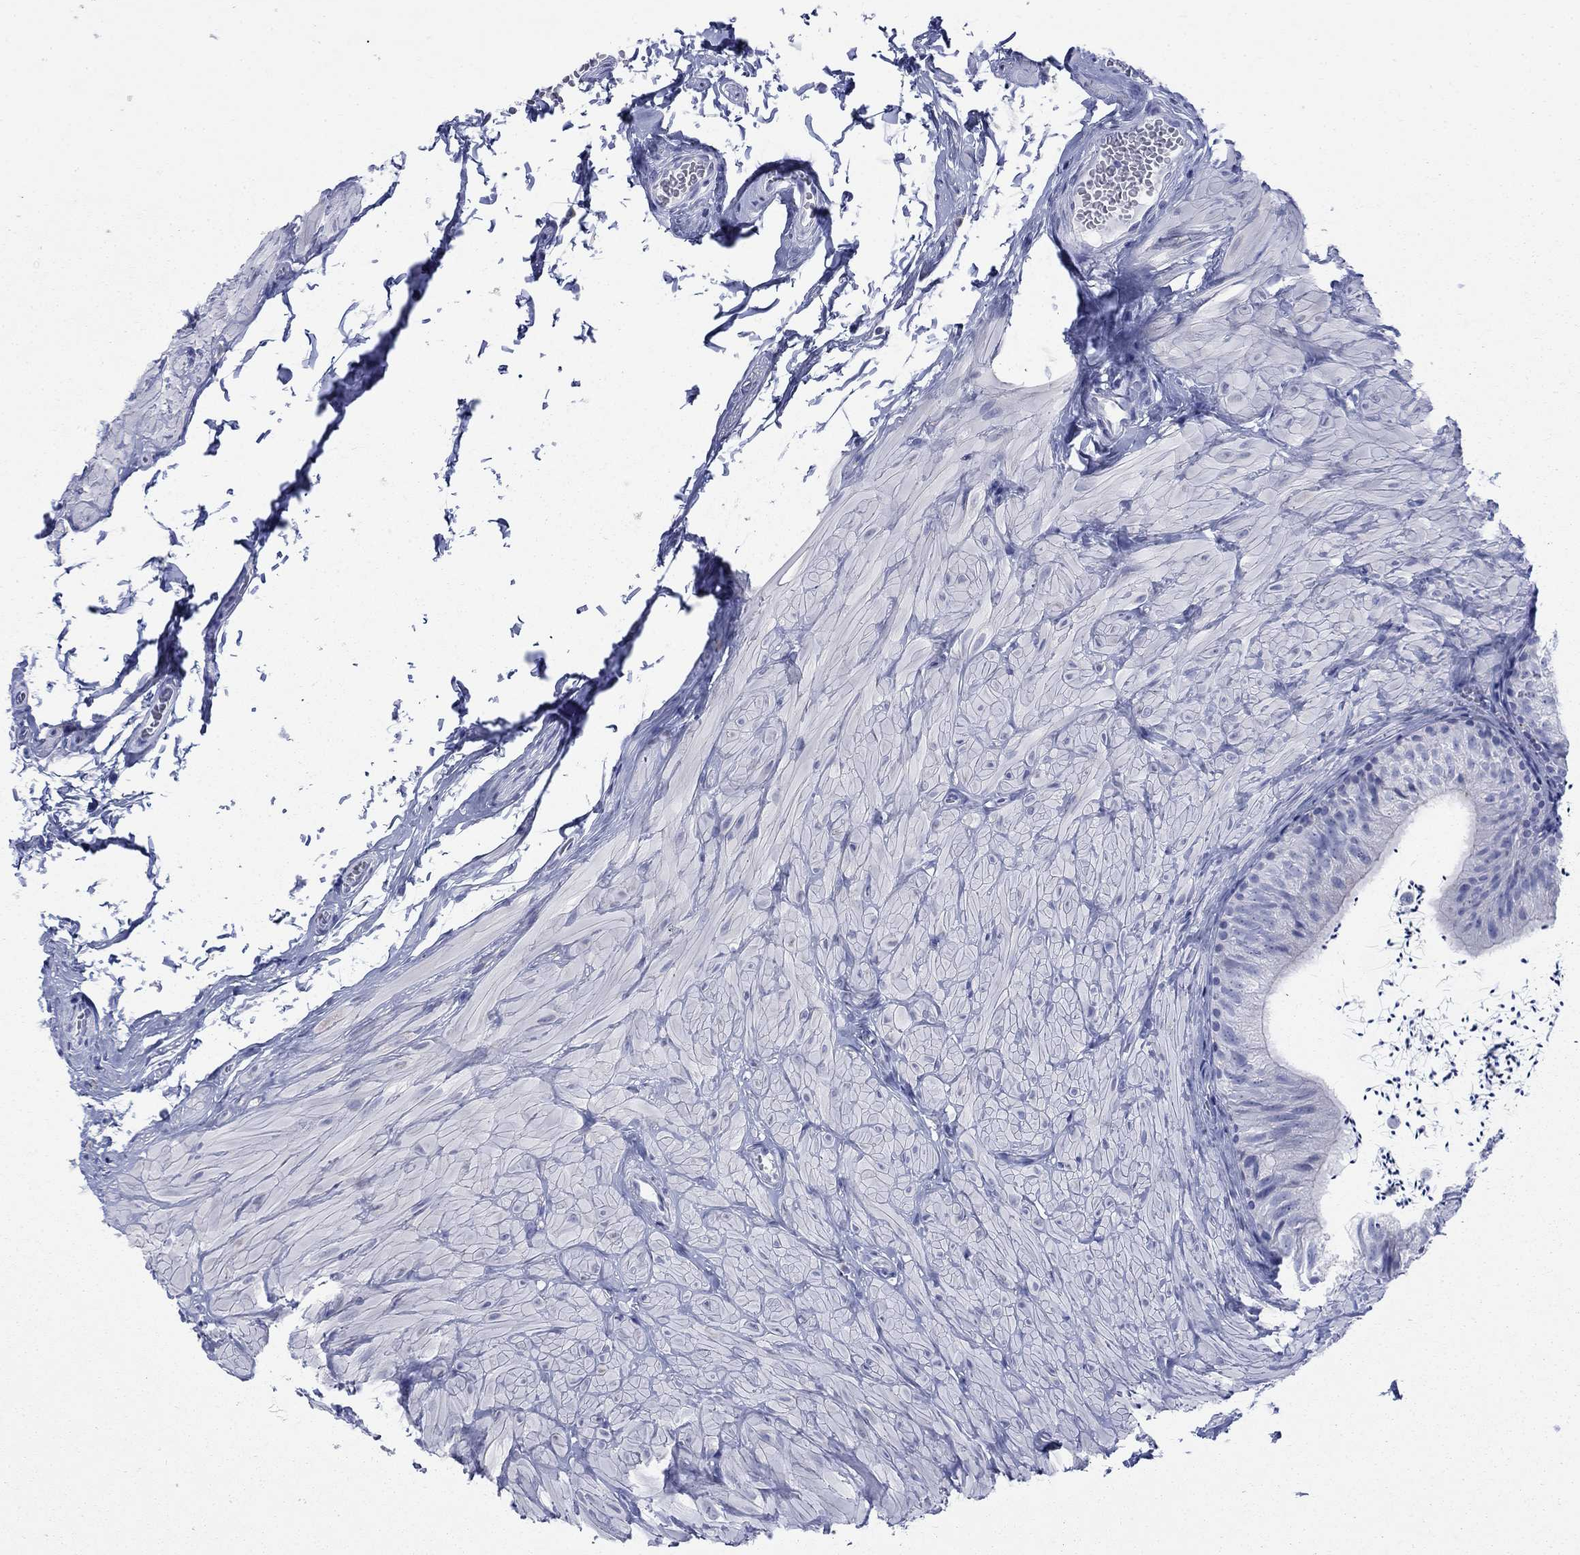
{"staining": {"intensity": "negative", "quantity": "none", "location": "none"}, "tissue": "epididymis", "cell_type": "Glandular cells", "image_type": "normal", "snomed": [{"axis": "morphology", "description": "Normal tissue, NOS"}, {"axis": "topography", "description": "Epididymis"}], "caption": "High magnification brightfield microscopy of benign epididymis stained with DAB (brown) and counterstained with hematoxylin (blue): glandular cells show no significant expression.", "gene": "IGF2BP3", "patient": {"sex": "male", "age": 32}}